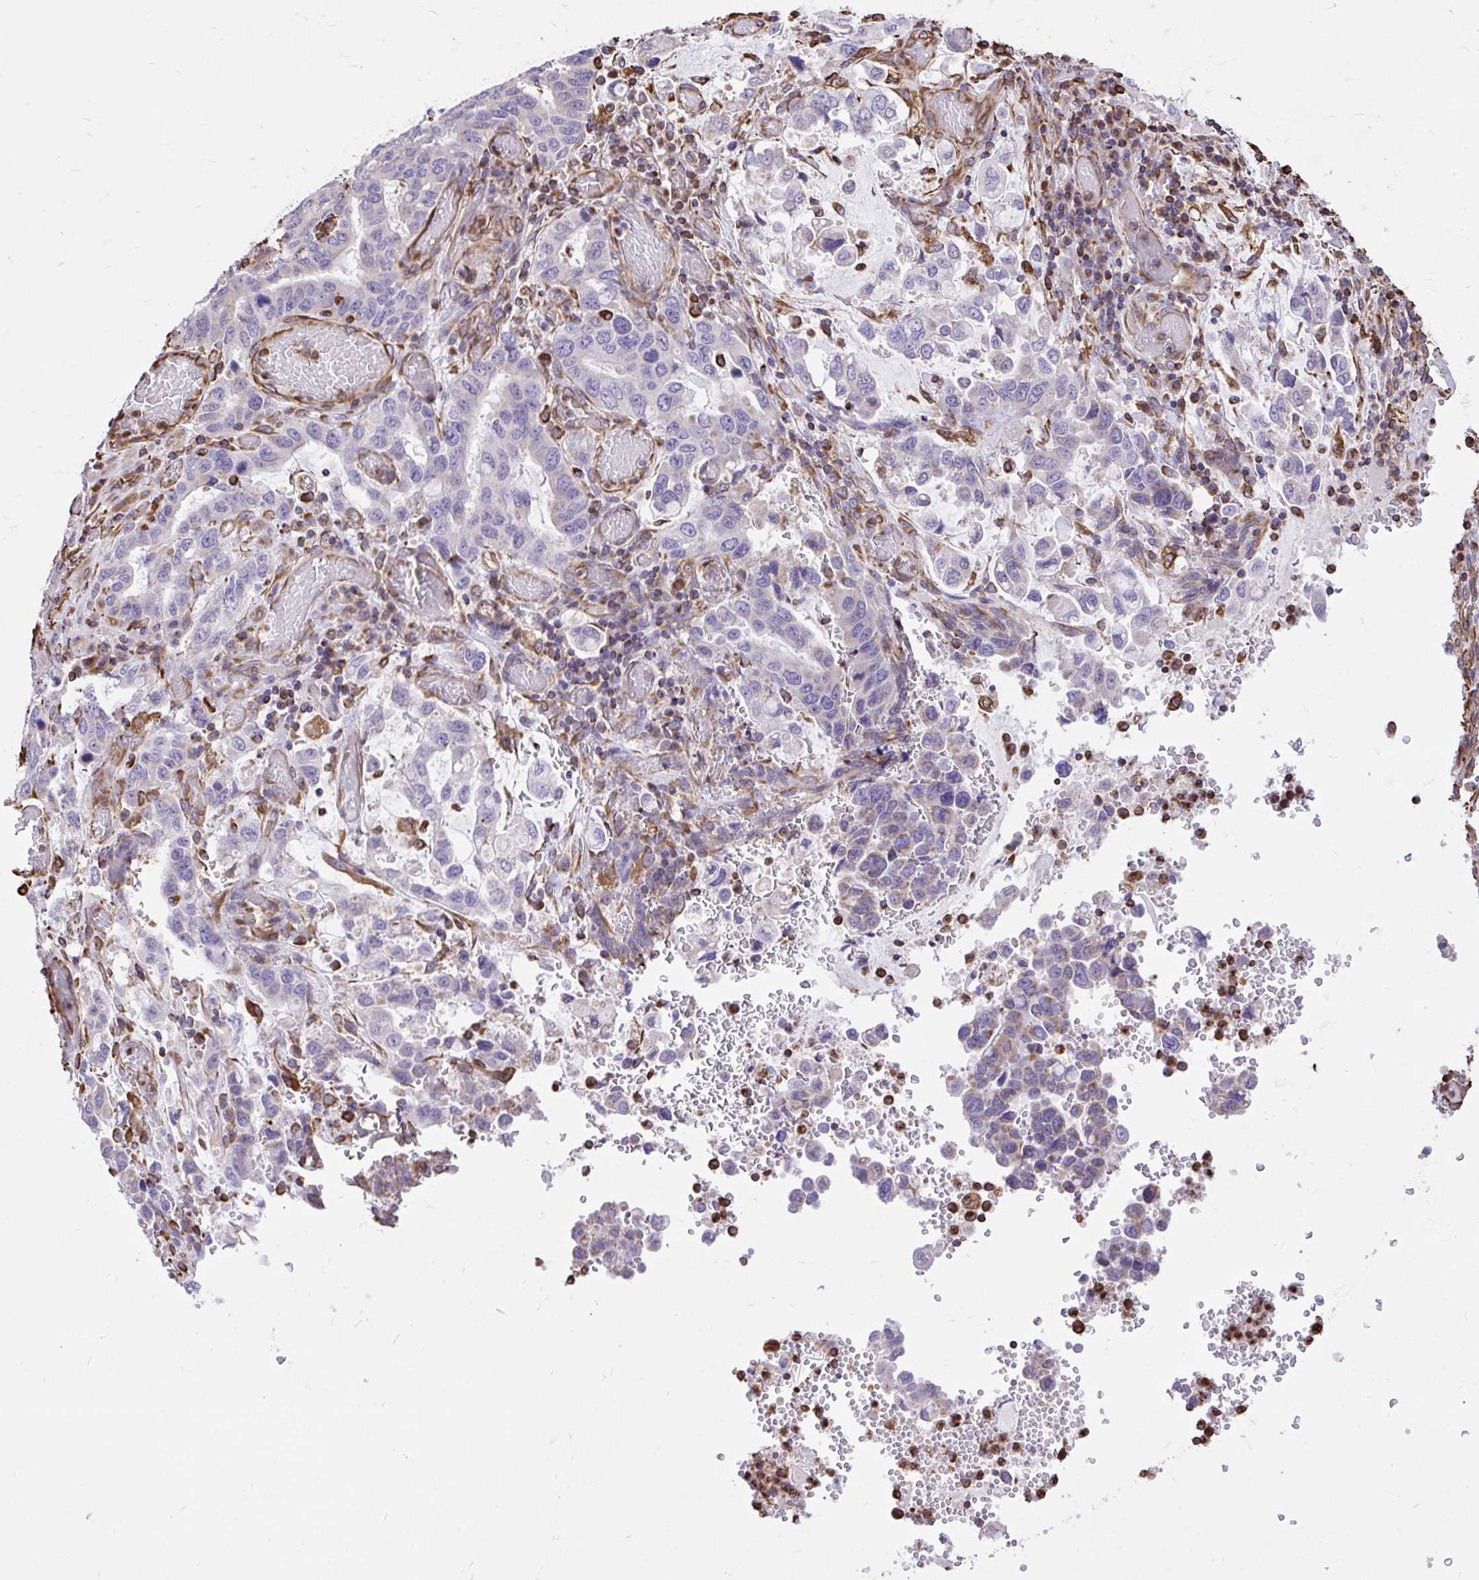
{"staining": {"intensity": "negative", "quantity": "none", "location": "none"}, "tissue": "stomach cancer", "cell_type": "Tumor cells", "image_type": "cancer", "snomed": [{"axis": "morphology", "description": "Adenocarcinoma, NOS"}, {"axis": "topography", "description": "Stomach, upper"}, {"axis": "topography", "description": "Stomach"}], "caption": "IHC histopathology image of neoplastic tissue: stomach cancer stained with DAB (3,3'-diaminobenzidine) displays no significant protein expression in tumor cells.", "gene": "RNF103", "patient": {"sex": "male", "age": 62}}